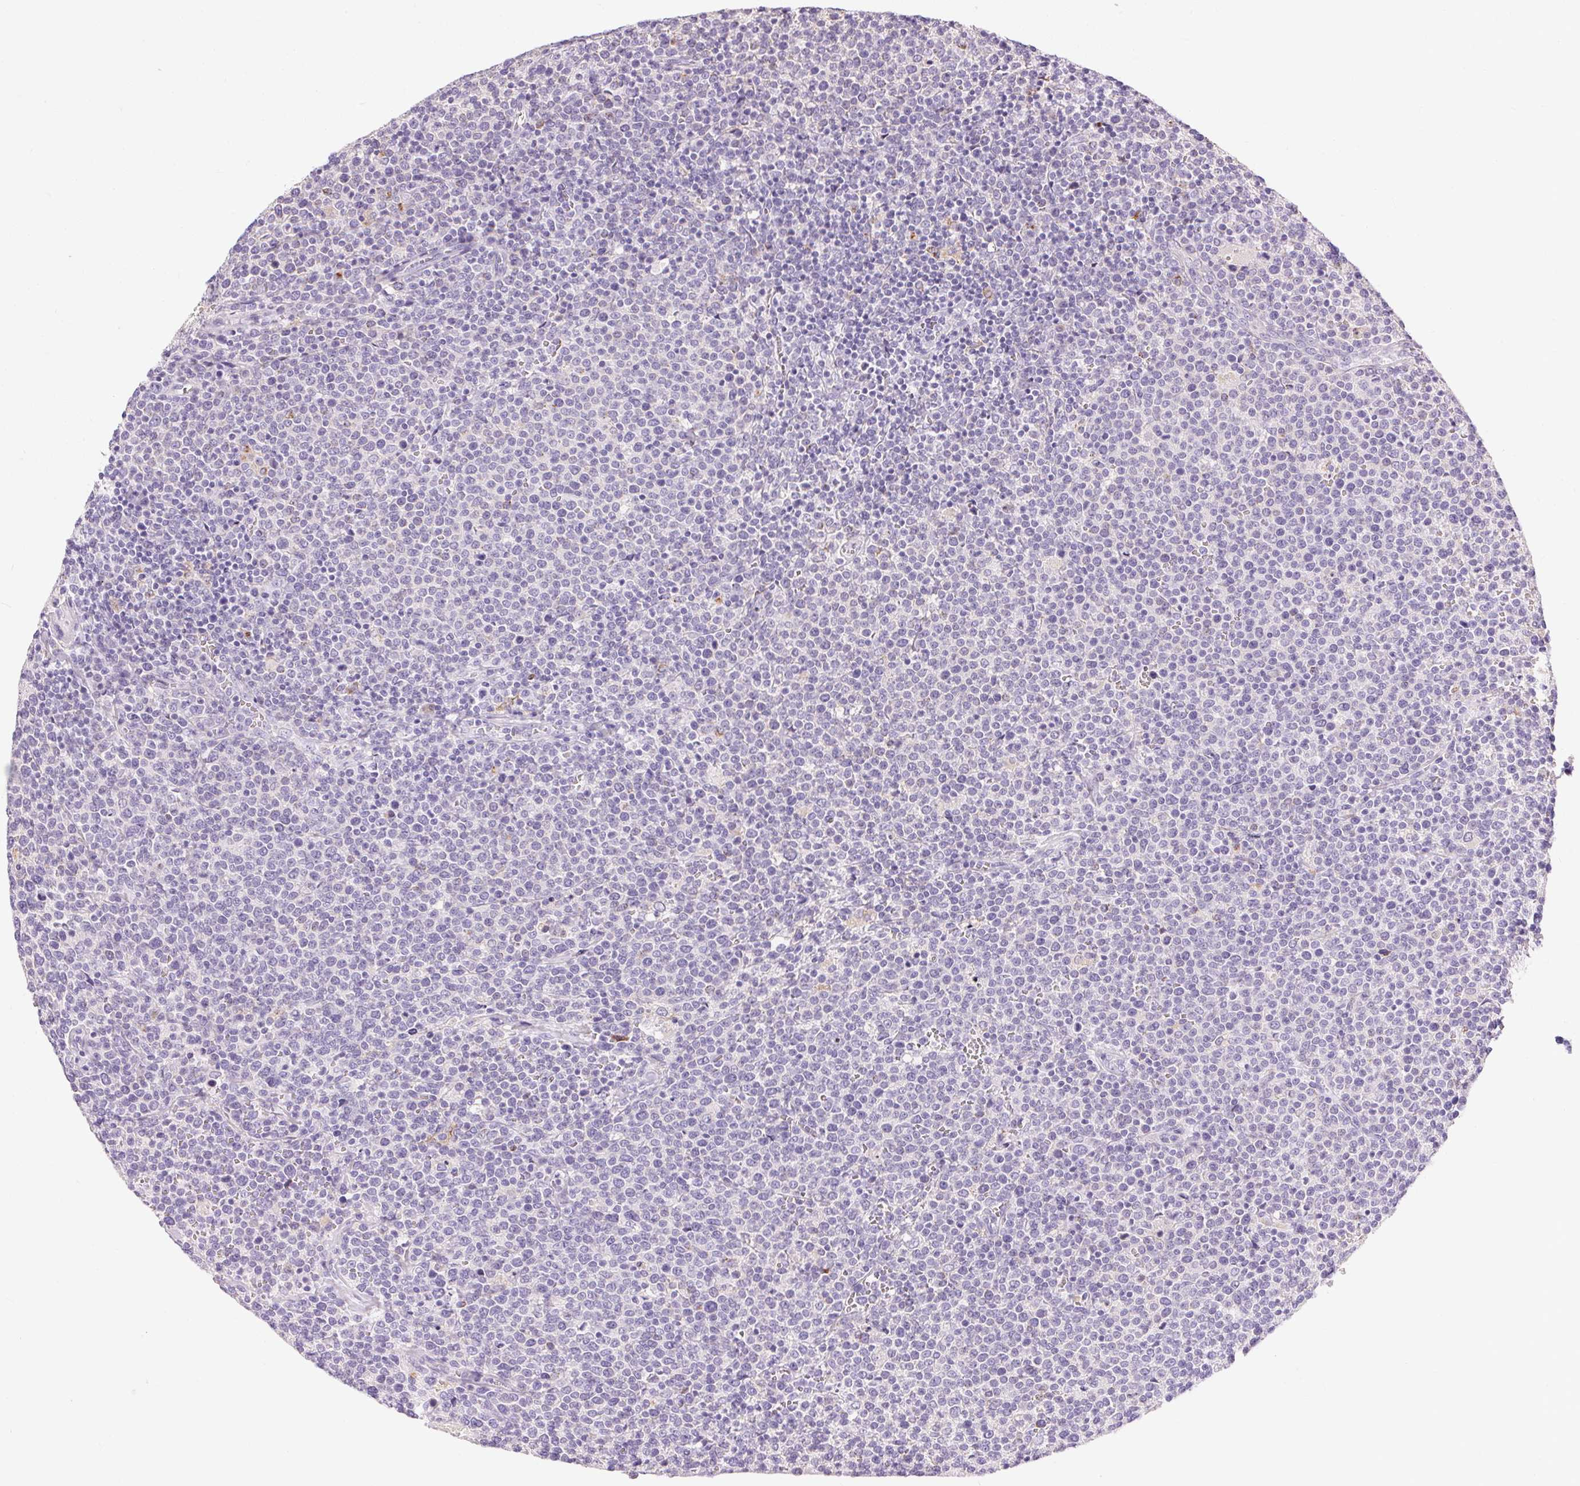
{"staining": {"intensity": "negative", "quantity": "none", "location": "none"}, "tissue": "lymphoma", "cell_type": "Tumor cells", "image_type": "cancer", "snomed": [{"axis": "morphology", "description": "Malignant lymphoma, non-Hodgkin's type, High grade"}, {"axis": "topography", "description": "Lymph node"}], "caption": "Photomicrograph shows no significant protein expression in tumor cells of lymphoma.", "gene": "PNLIPRP3", "patient": {"sex": "male", "age": 61}}